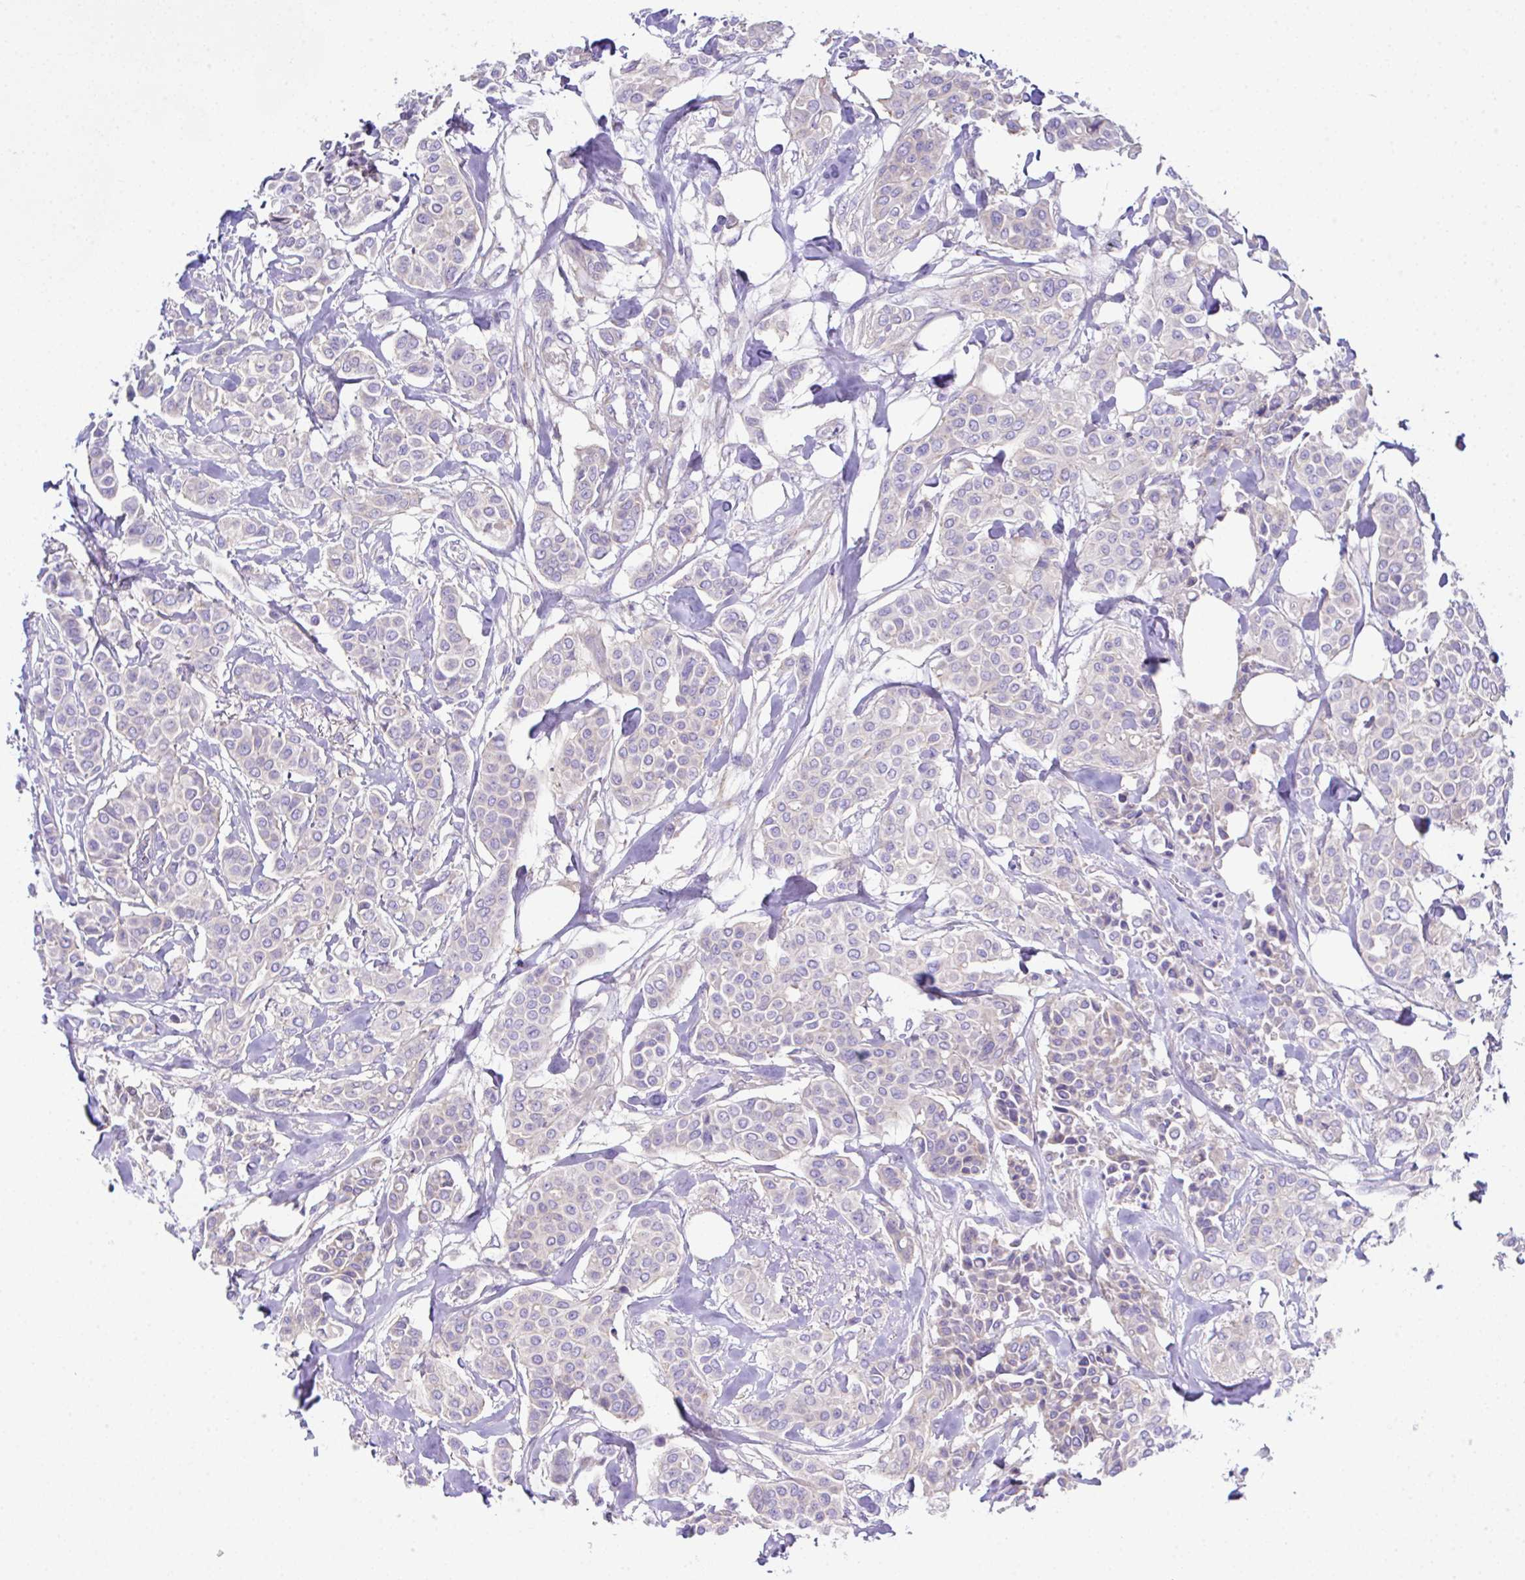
{"staining": {"intensity": "negative", "quantity": "none", "location": "none"}, "tissue": "breast cancer", "cell_type": "Tumor cells", "image_type": "cancer", "snomed": [{"axis": "morphology", "description": "Lobular carcinoma"}, {"axis": "topography", "description": "Breast"}], "caption": "Immunohistochemistry photomicrograph of neoplastic tissue: human breast cancer stained with DAB demonstrates no significant protein expression in tumor cells.", "gene": "OR4P4", "patient": {"sex": "female", "age": 51}}